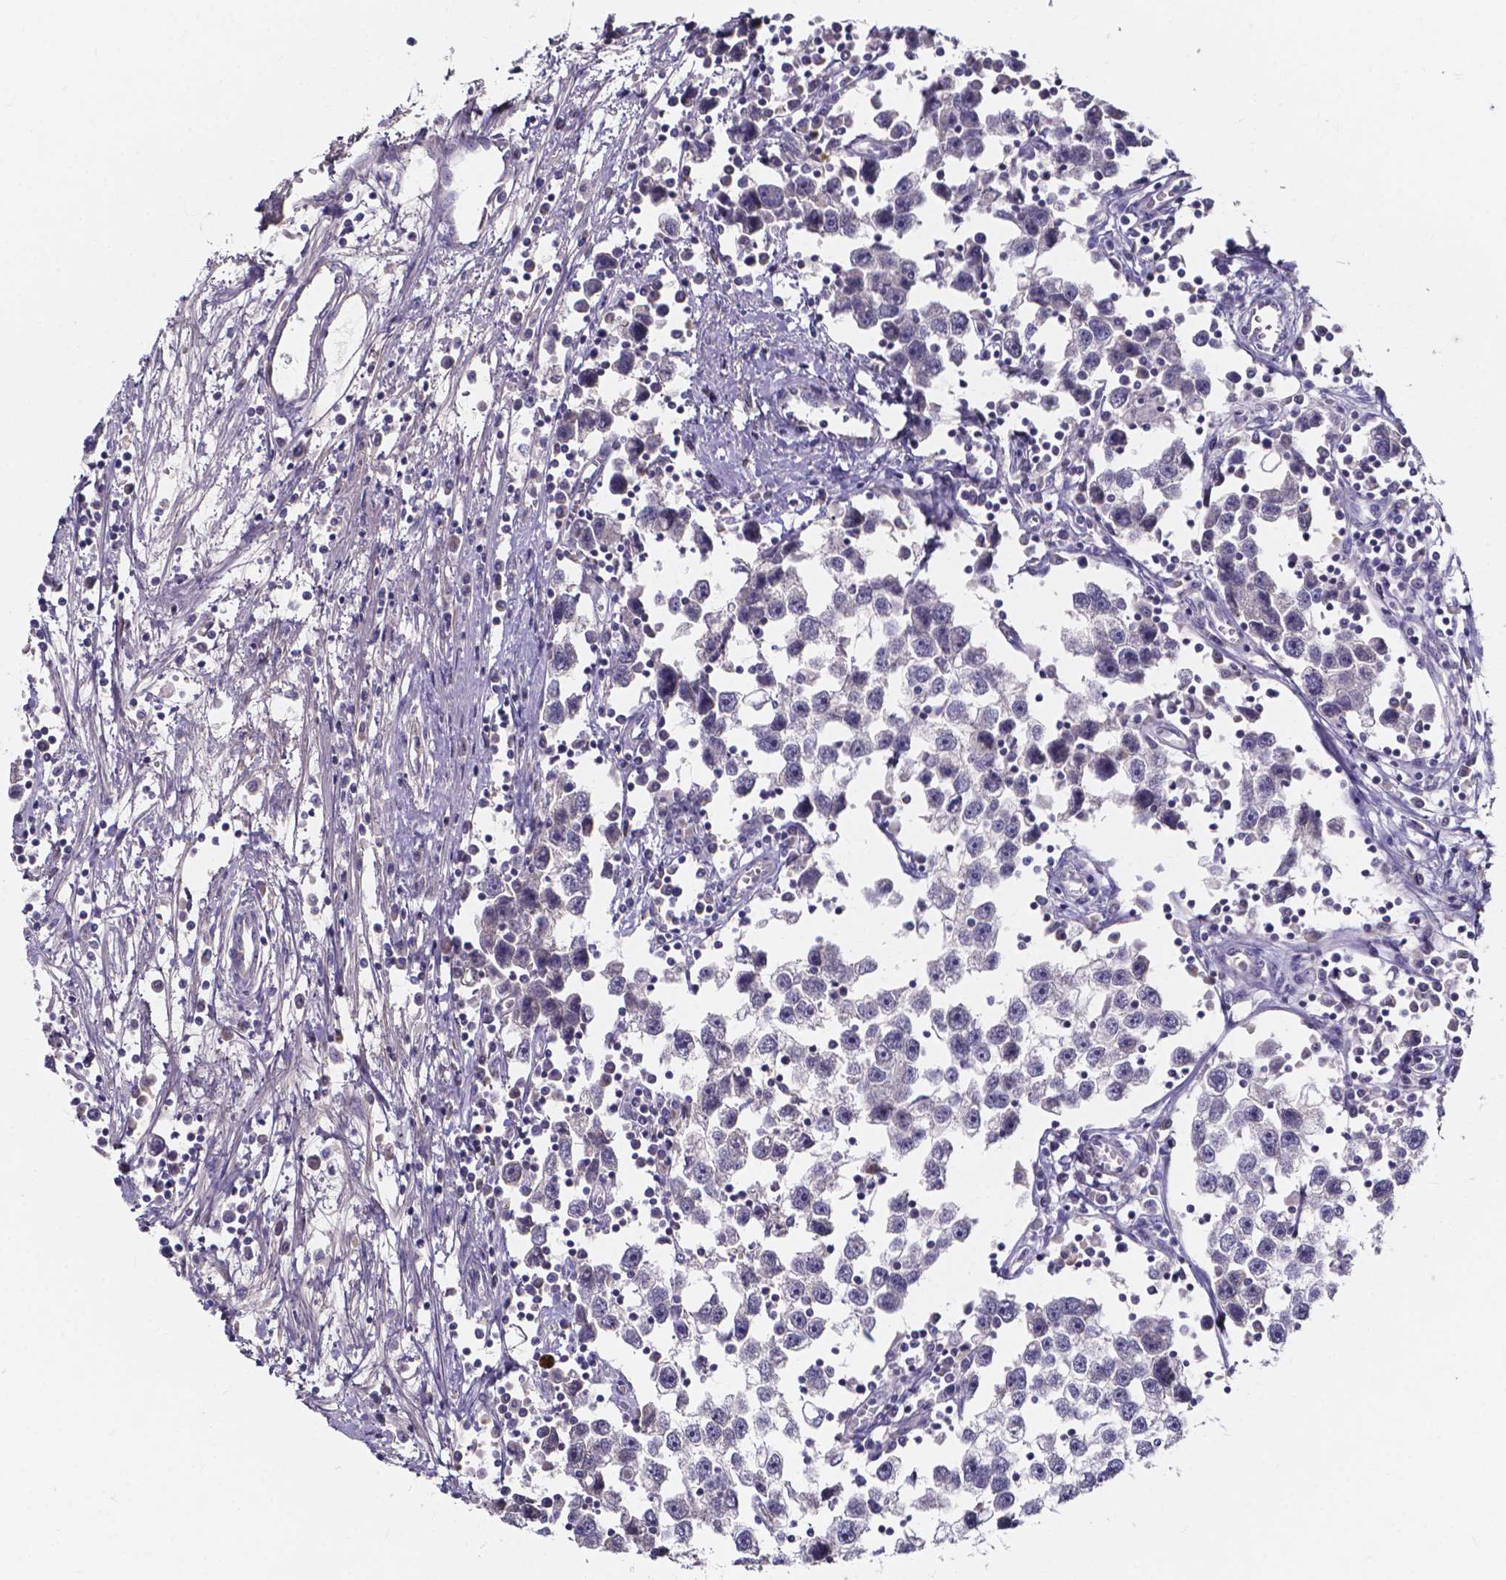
{"staining": {"intensity": "negative", "quantity": "none", "location": "none"}, "tissue": "testis cancer", "cell_type": "Tumor cells", "image_type": "cancer", "snomed": [{"axis": "morphology", "description": "Seminoma, NOS"}, {"axis": "topography", "description": "Testis"}], "caption": "Testis cancer (seminoma) was stained to show a protein in brown. There is no significant positivity in tumor cells.", "gene": "SPOCD1", "patient": {"sex": "male", "age": 30}}